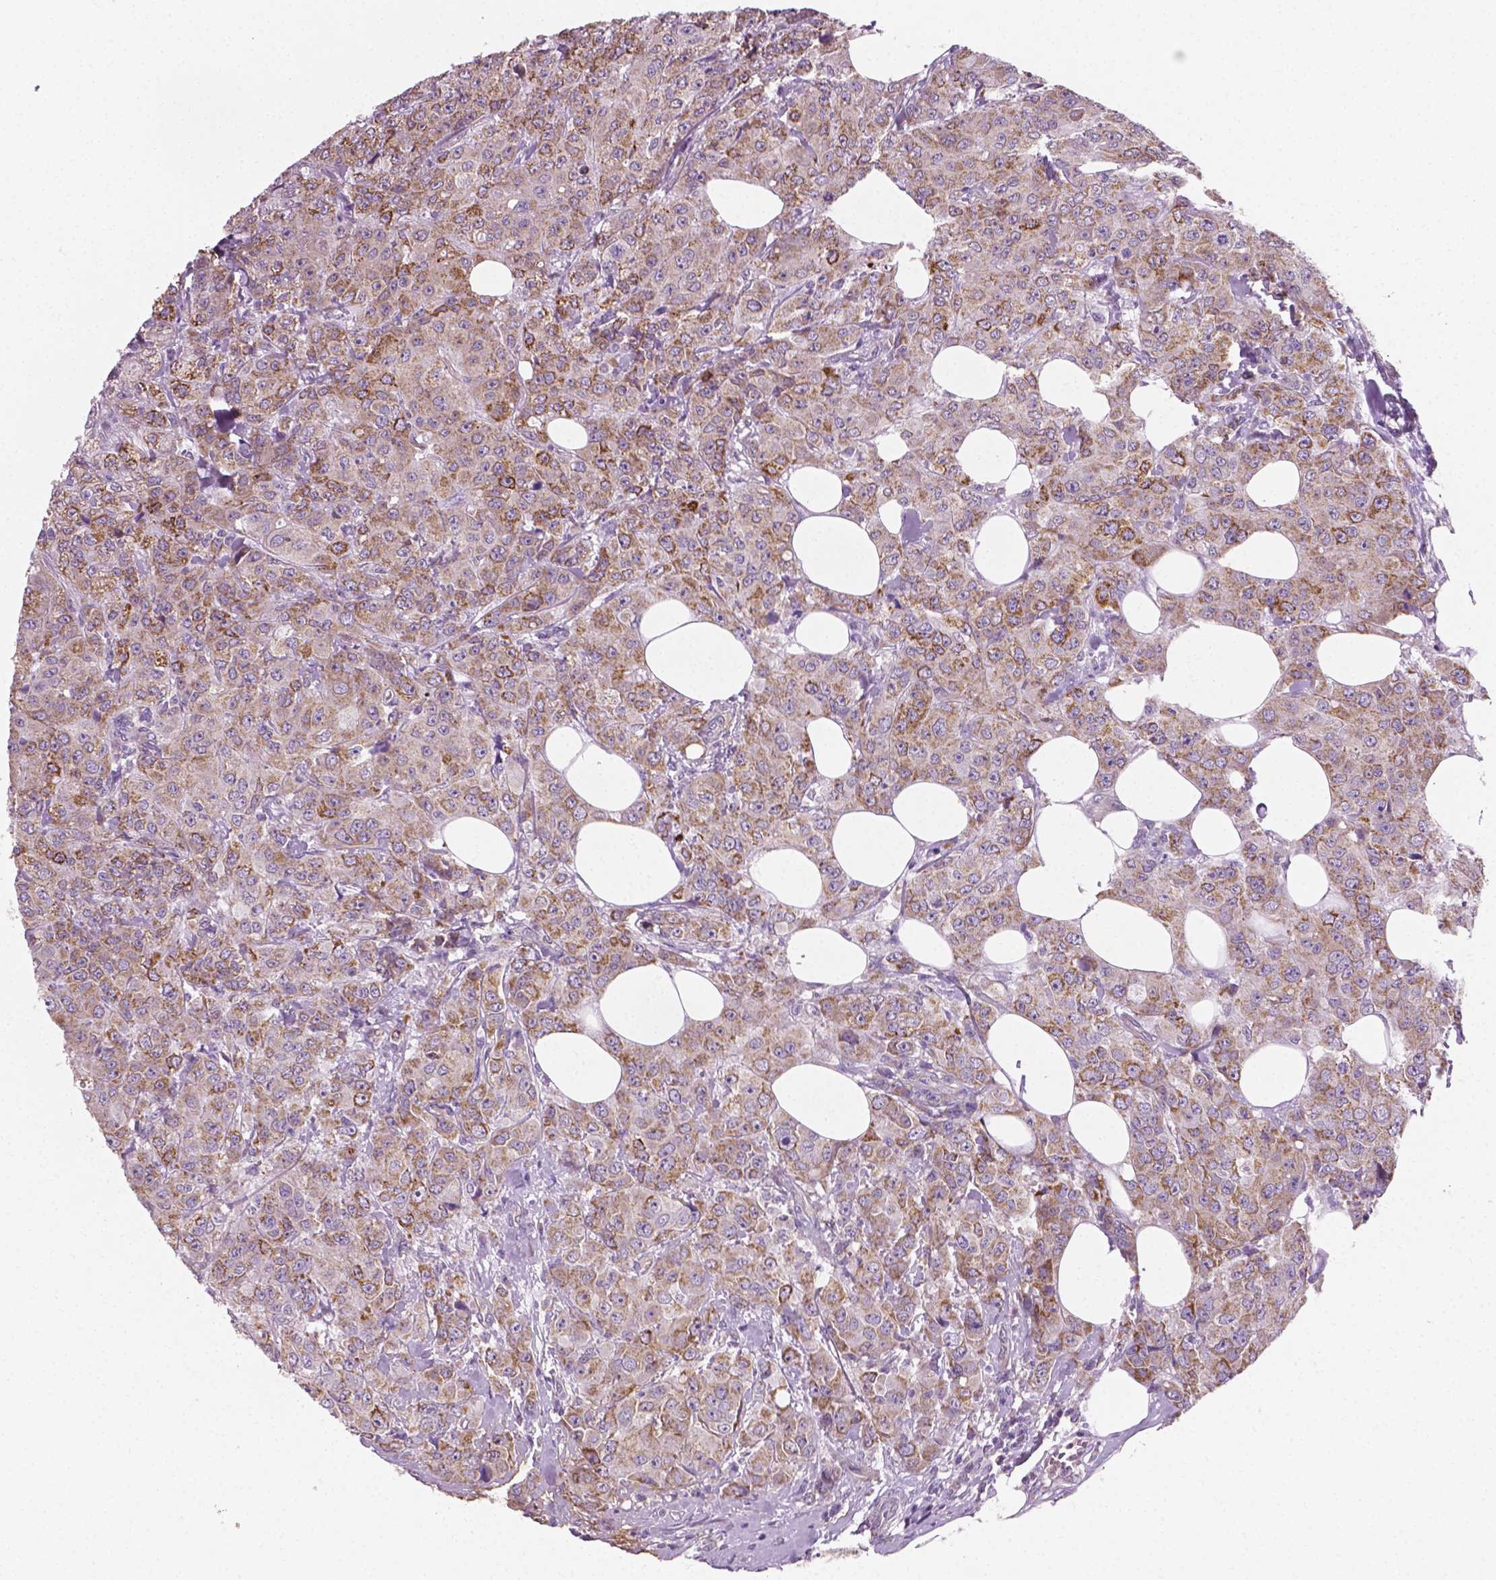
{"staining": {"intensity": "moderate", "quantity": ">75%", "location": "cytoplasmic/membranous"}, "tissue": "breast cancer", "cell_type": "Tumor cells", "image_type": "cancer", "snomed": [{"axis": "morphology", "description": "Normal tissue, NOS"}, {"axis": "morphology", "description": "Duct carcinoma"}, {"axis": "topography", "description": "Breast"}], "caption": "Moderate cytoplasmic/membranous staining for a protein is identified in about >75% of tumor cells of breast cancer using immunohistochemistry (IHC).", "gene": "PTX3", "patient": {"sex": "female", "age": 43}}